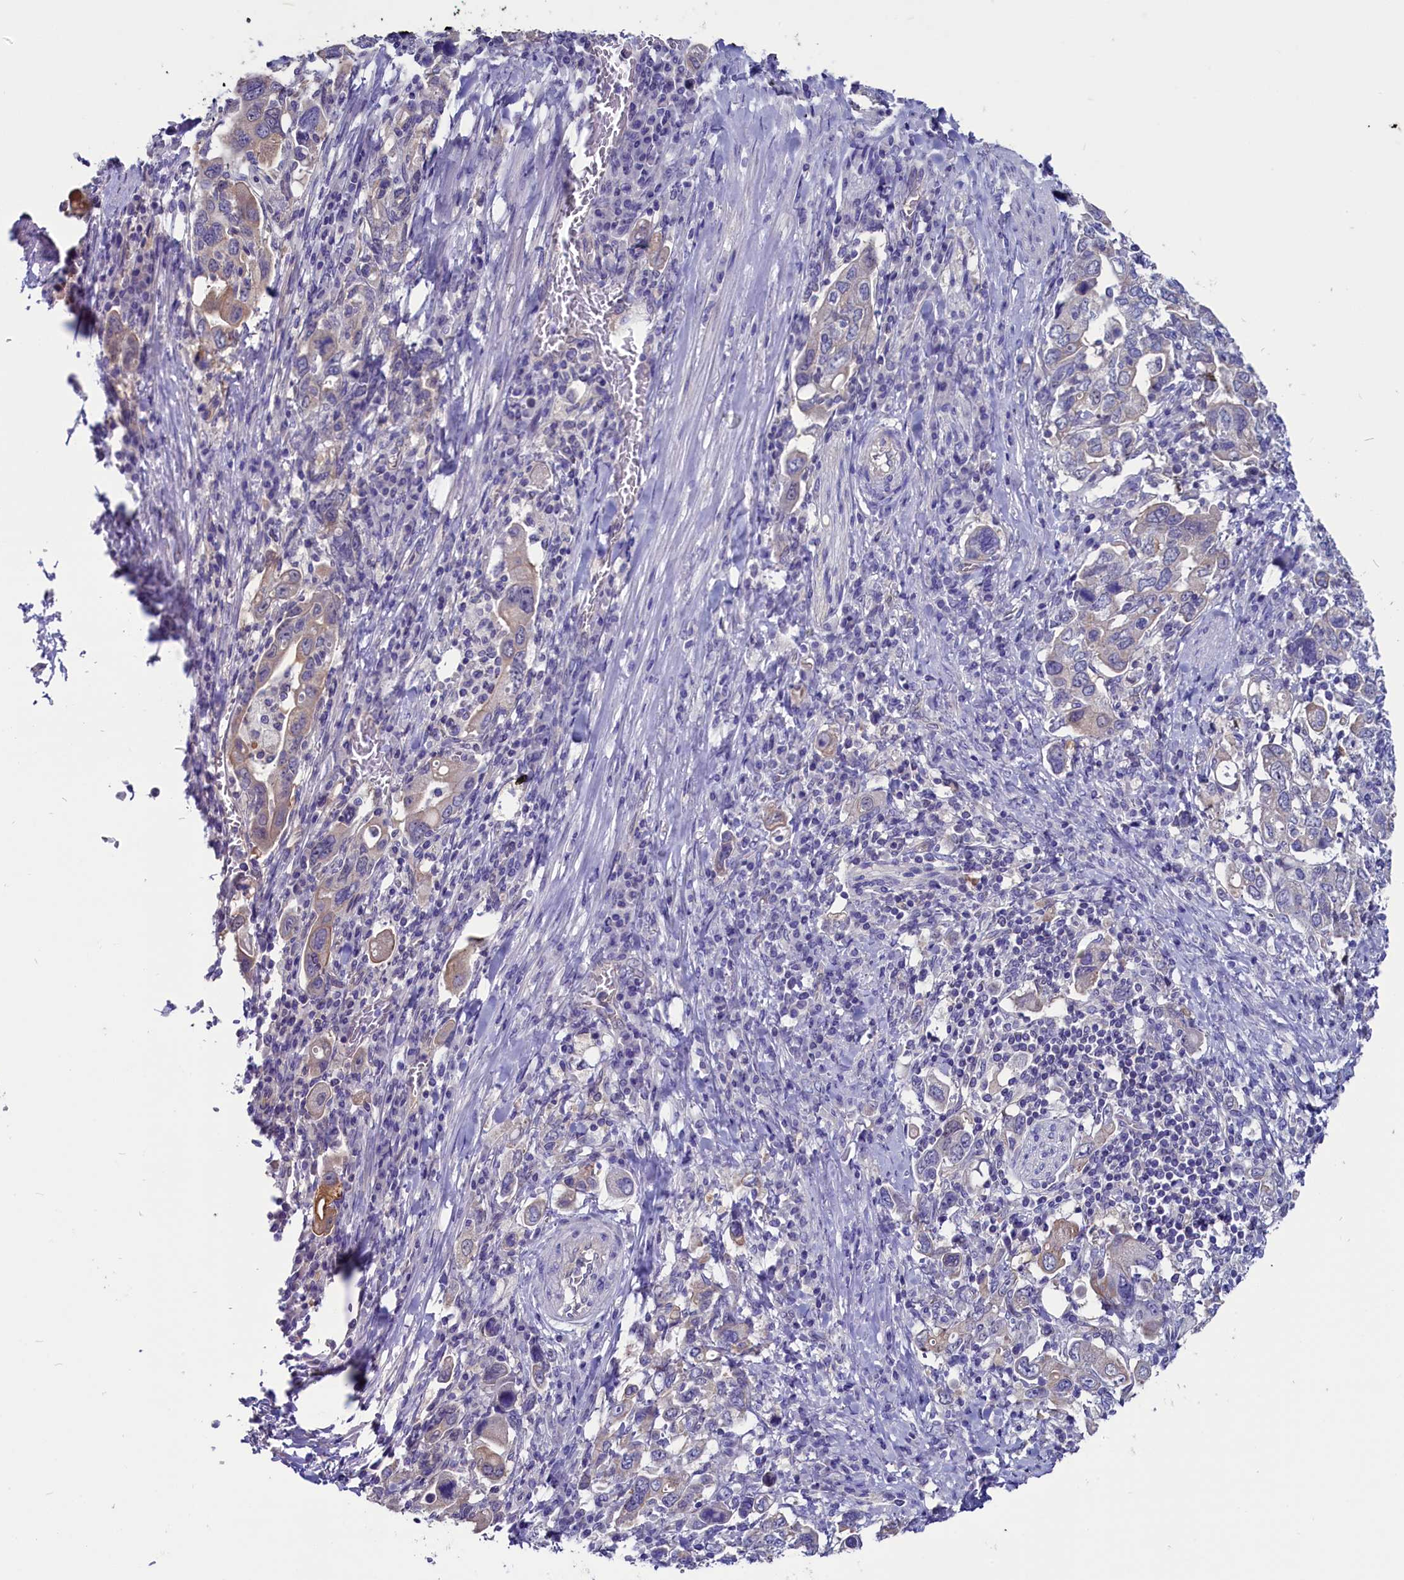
{"staining": {"intensity": "weak", "quantity": "25%-75%", "location": "cytoplasmic/membranous"}, "tissue": "stomach cancer", "cell_type": "Tumor cells", "image_type": "cancer", "snomed": [{"axis": "morphology", "description": "Adenocarcinoma, NOS"}, {"axis": "topography", "description": "Stomach, upper"}, {"axis": "topography", "description": "Stomach"}], "caption": "Stomach cancer (adenocarcinoma) stained with a brown dye shows weak cytoplasmic/membranous positive expression in approximately 25%-75% of tumor cells.", "gene": "CIAPIN1", "patient": {"sex": "male", "age": 62}}